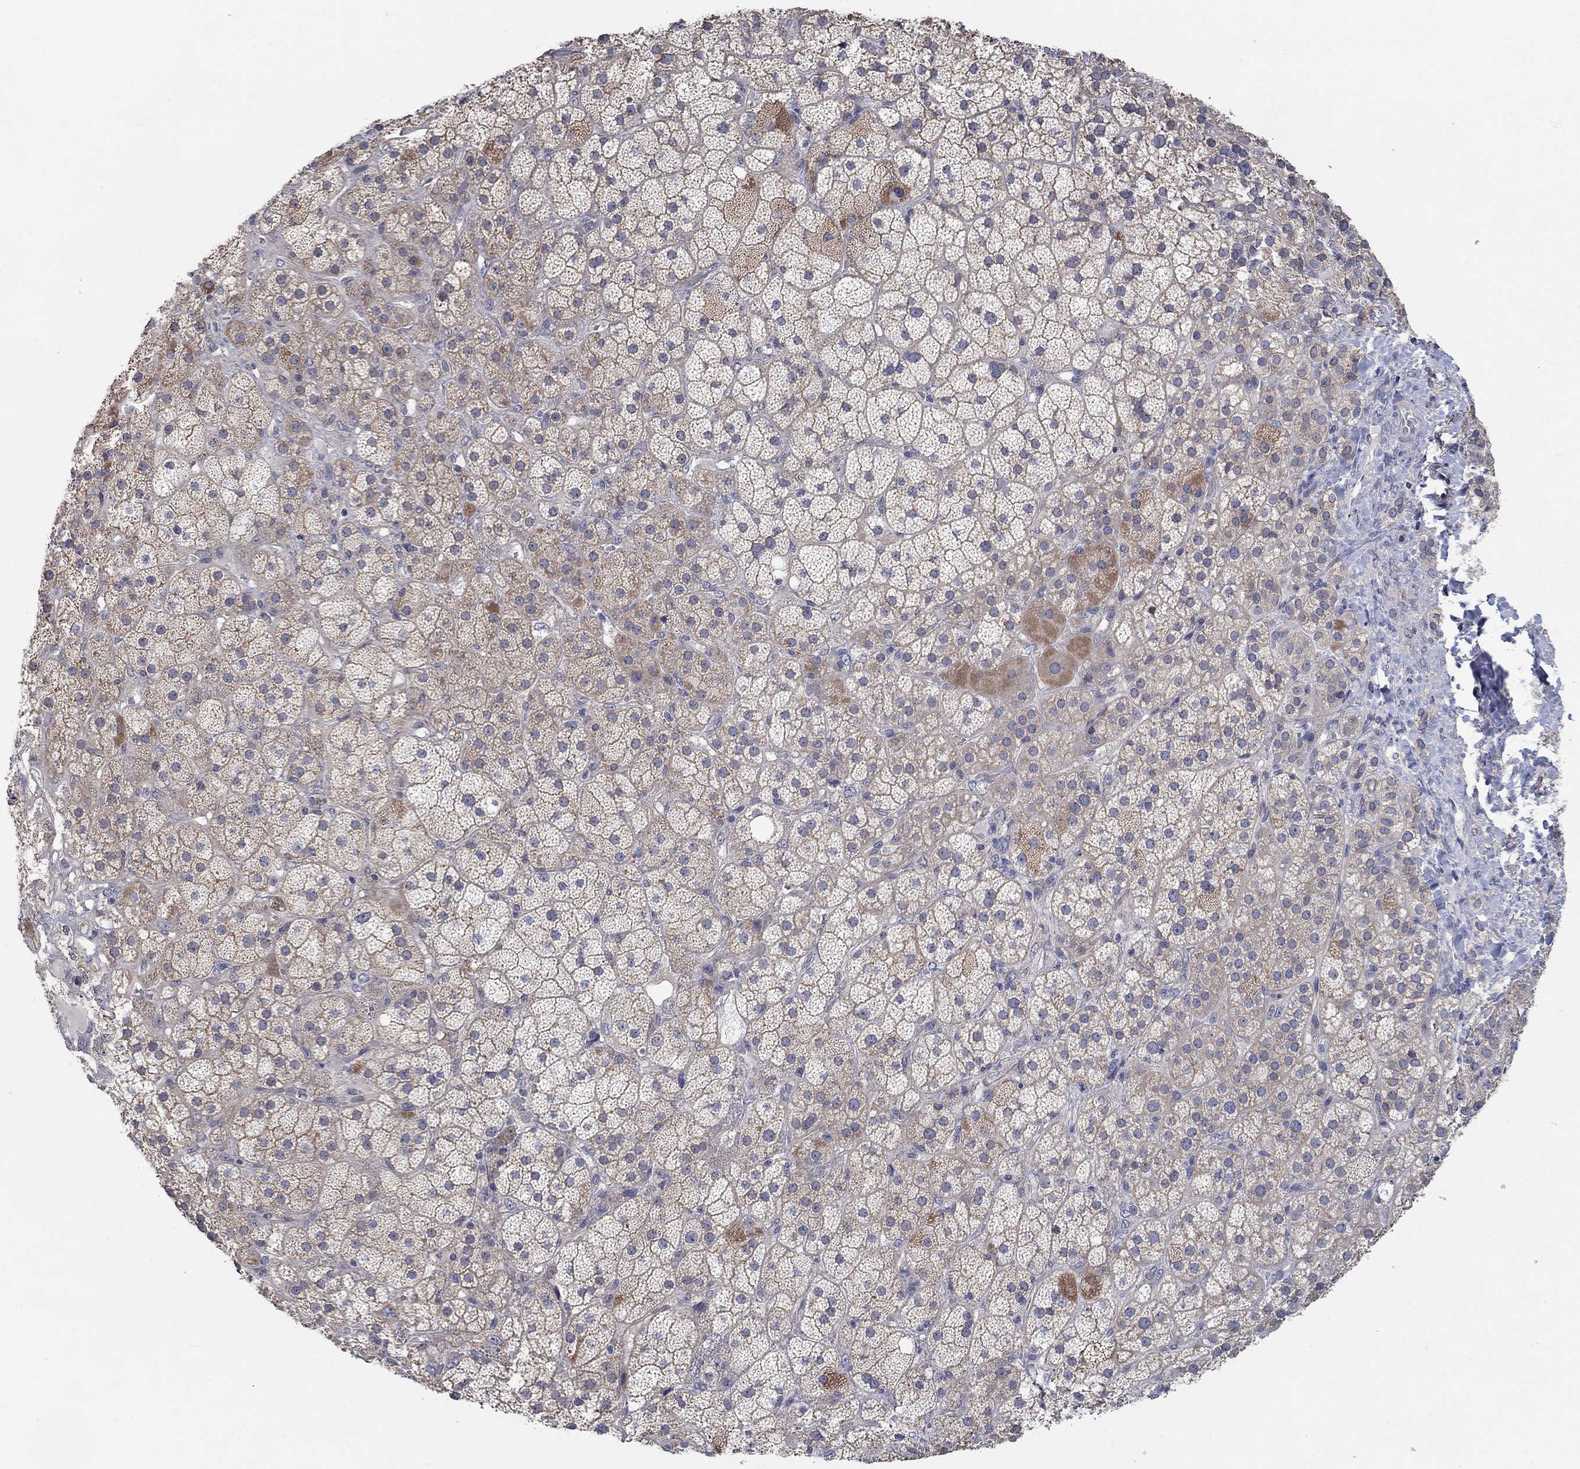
{"staining": {"intensity": "moderate", "quantity": "<25%", "location": "nuclear"}, "tissue": "adrenal gland", "cell_type": "Glandular cells", "image_type": "normal", "snomed": [{"axis": "morphology", "description": "Normal tissue, NOS"}, {"axis": "topography", "description": "Adrenal gland"}], "caption": "About <25% of glandular cells in unremarkable adrenal gland exhibit moderate nuclear protein staining as visualized by brown immunohistochemical staining.", "gene": "WASF3", "patient": {"sex": "male", "age": 57}}